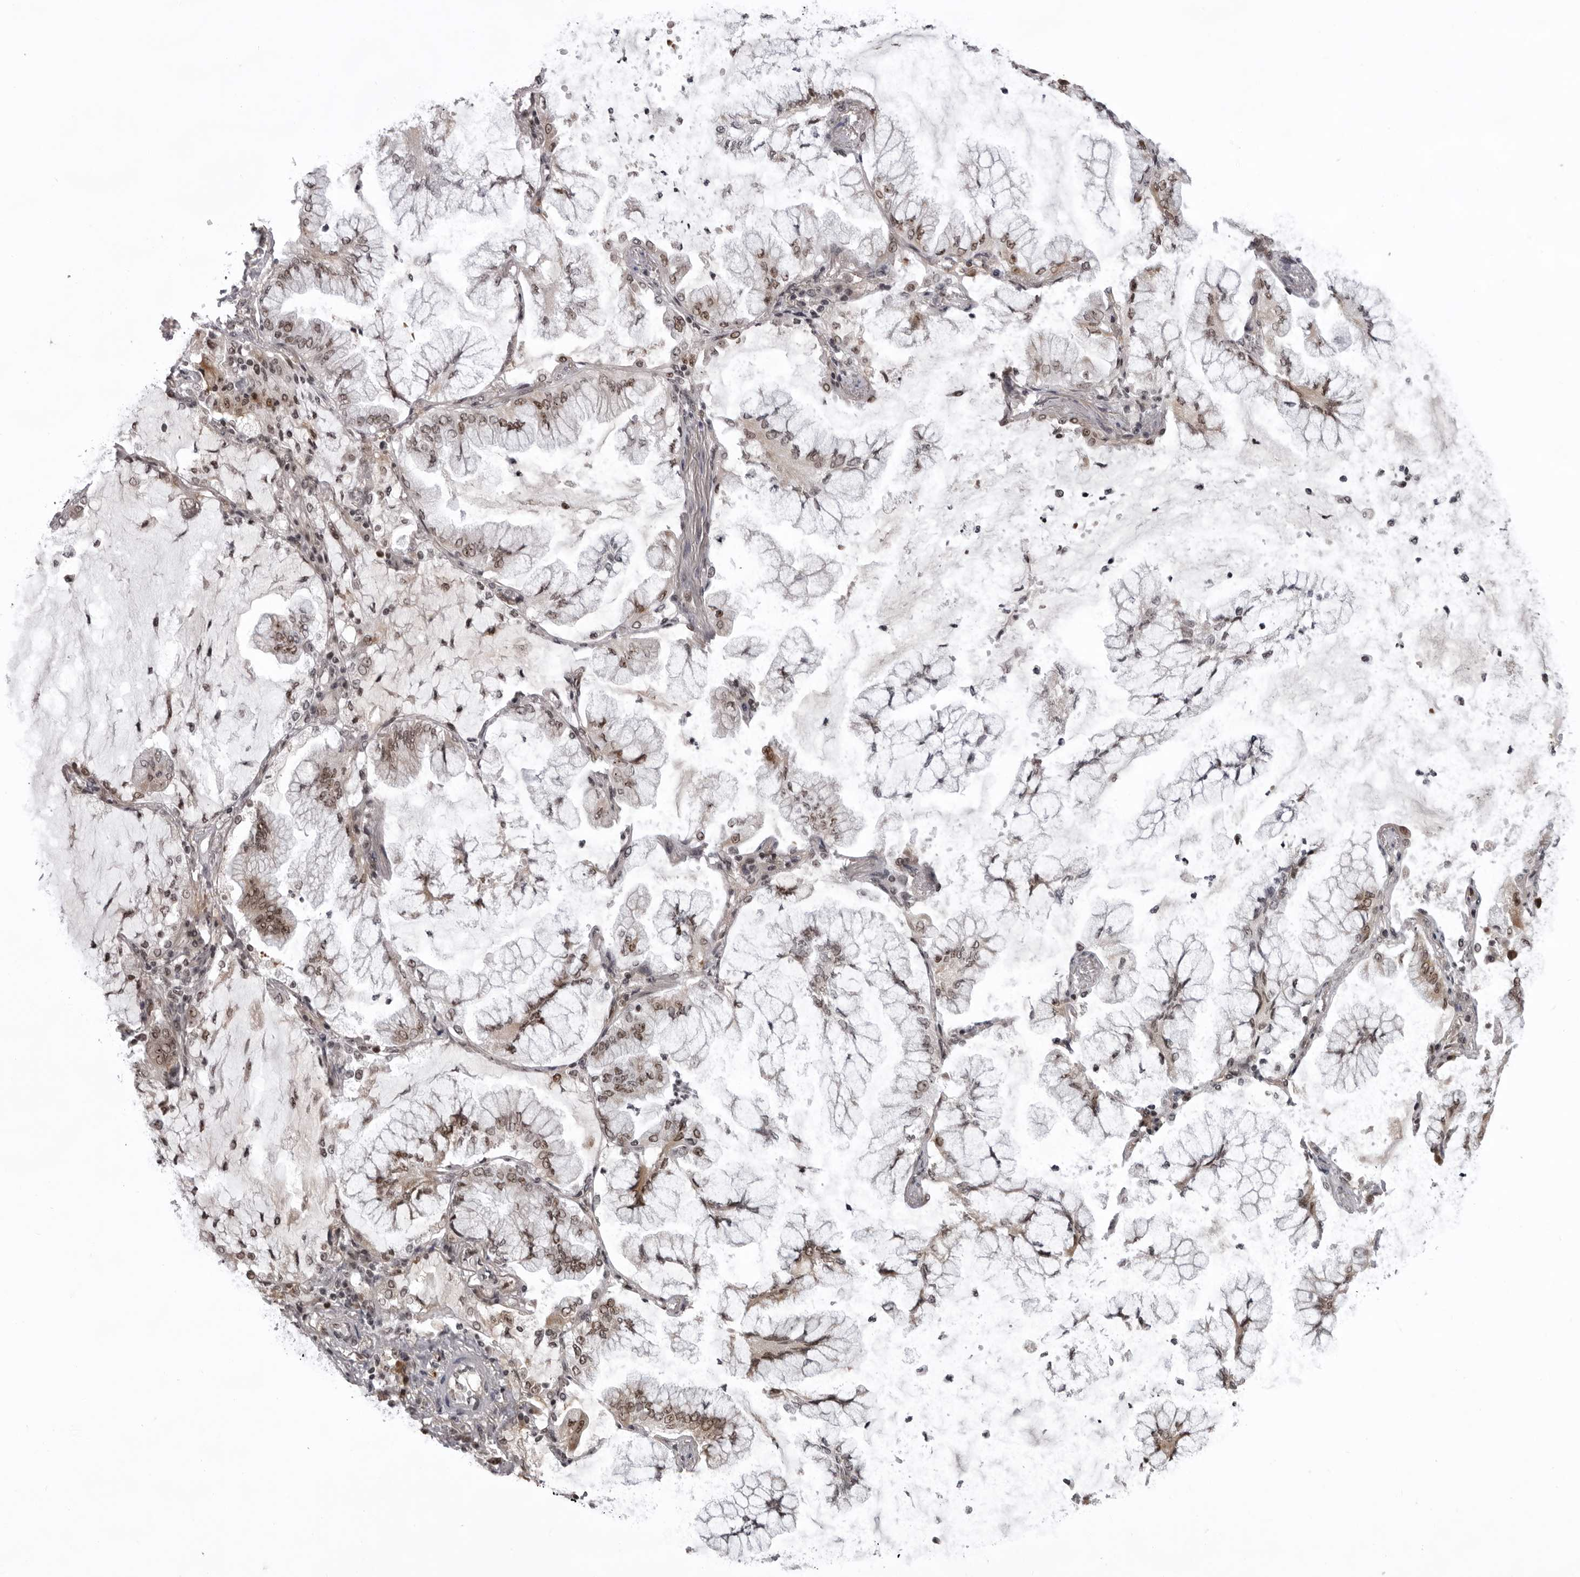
{"staining": {"intensity": "moderate", "quantity": "<25%", "location": "nuclear"}, "tissue": "lung cancer", "cell_type": "Tumor cells", "image_type": "cancer", "snomed": [{"axis": "morphology", "description": "Adenocarcinoma, NOS"}, {"axis": "topography", "description": "Lung"}], "caption": "Human lung cancer stained for a protein (brown) exhibits moderate nuclear positive staining in approximately <25% of tumor cells.", "gene": "EXOSC10", "patient": {"sex": "female", "age": 70}}